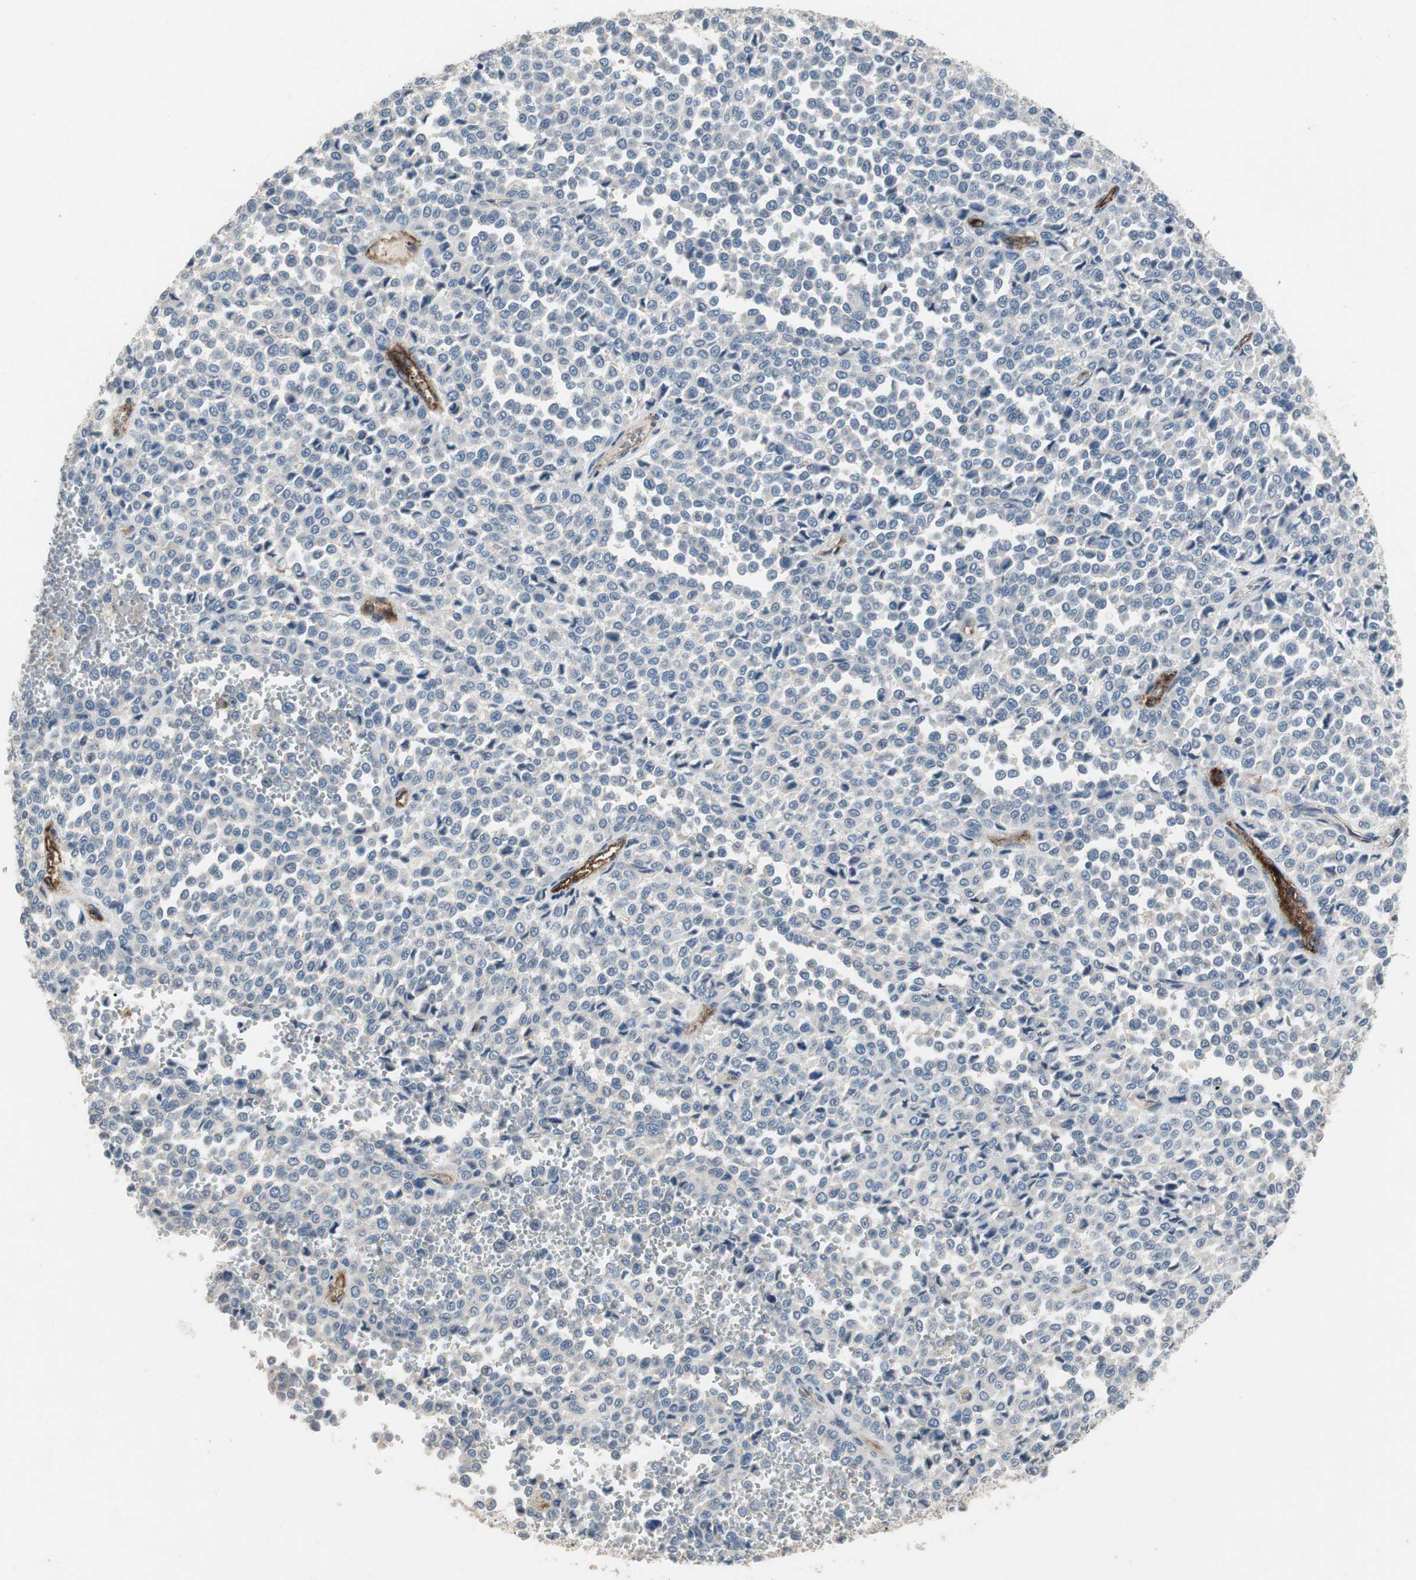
{"staining": {"intensity": "negative", "quantity": "none", "location": "none"}, "tissue": "melanoma", "cell_type": "Tumor cells", "image_type": "cancer", "snomed": [{"axis": "morphology", "description": "Malignant melanoma, Metastatic site"}, {"axis": "topography", "description": "Pancreas"}], "caption": "This photomicrograph is of malignant melanoma (metastatic site) stained with immunohistochemistry (IHC) to label a protein in brown with the nuclei are counter-stained blue. There is no staining in tumor cells.", "gene": "ALPL", "patient": {"sex": "female", "age": 30}}